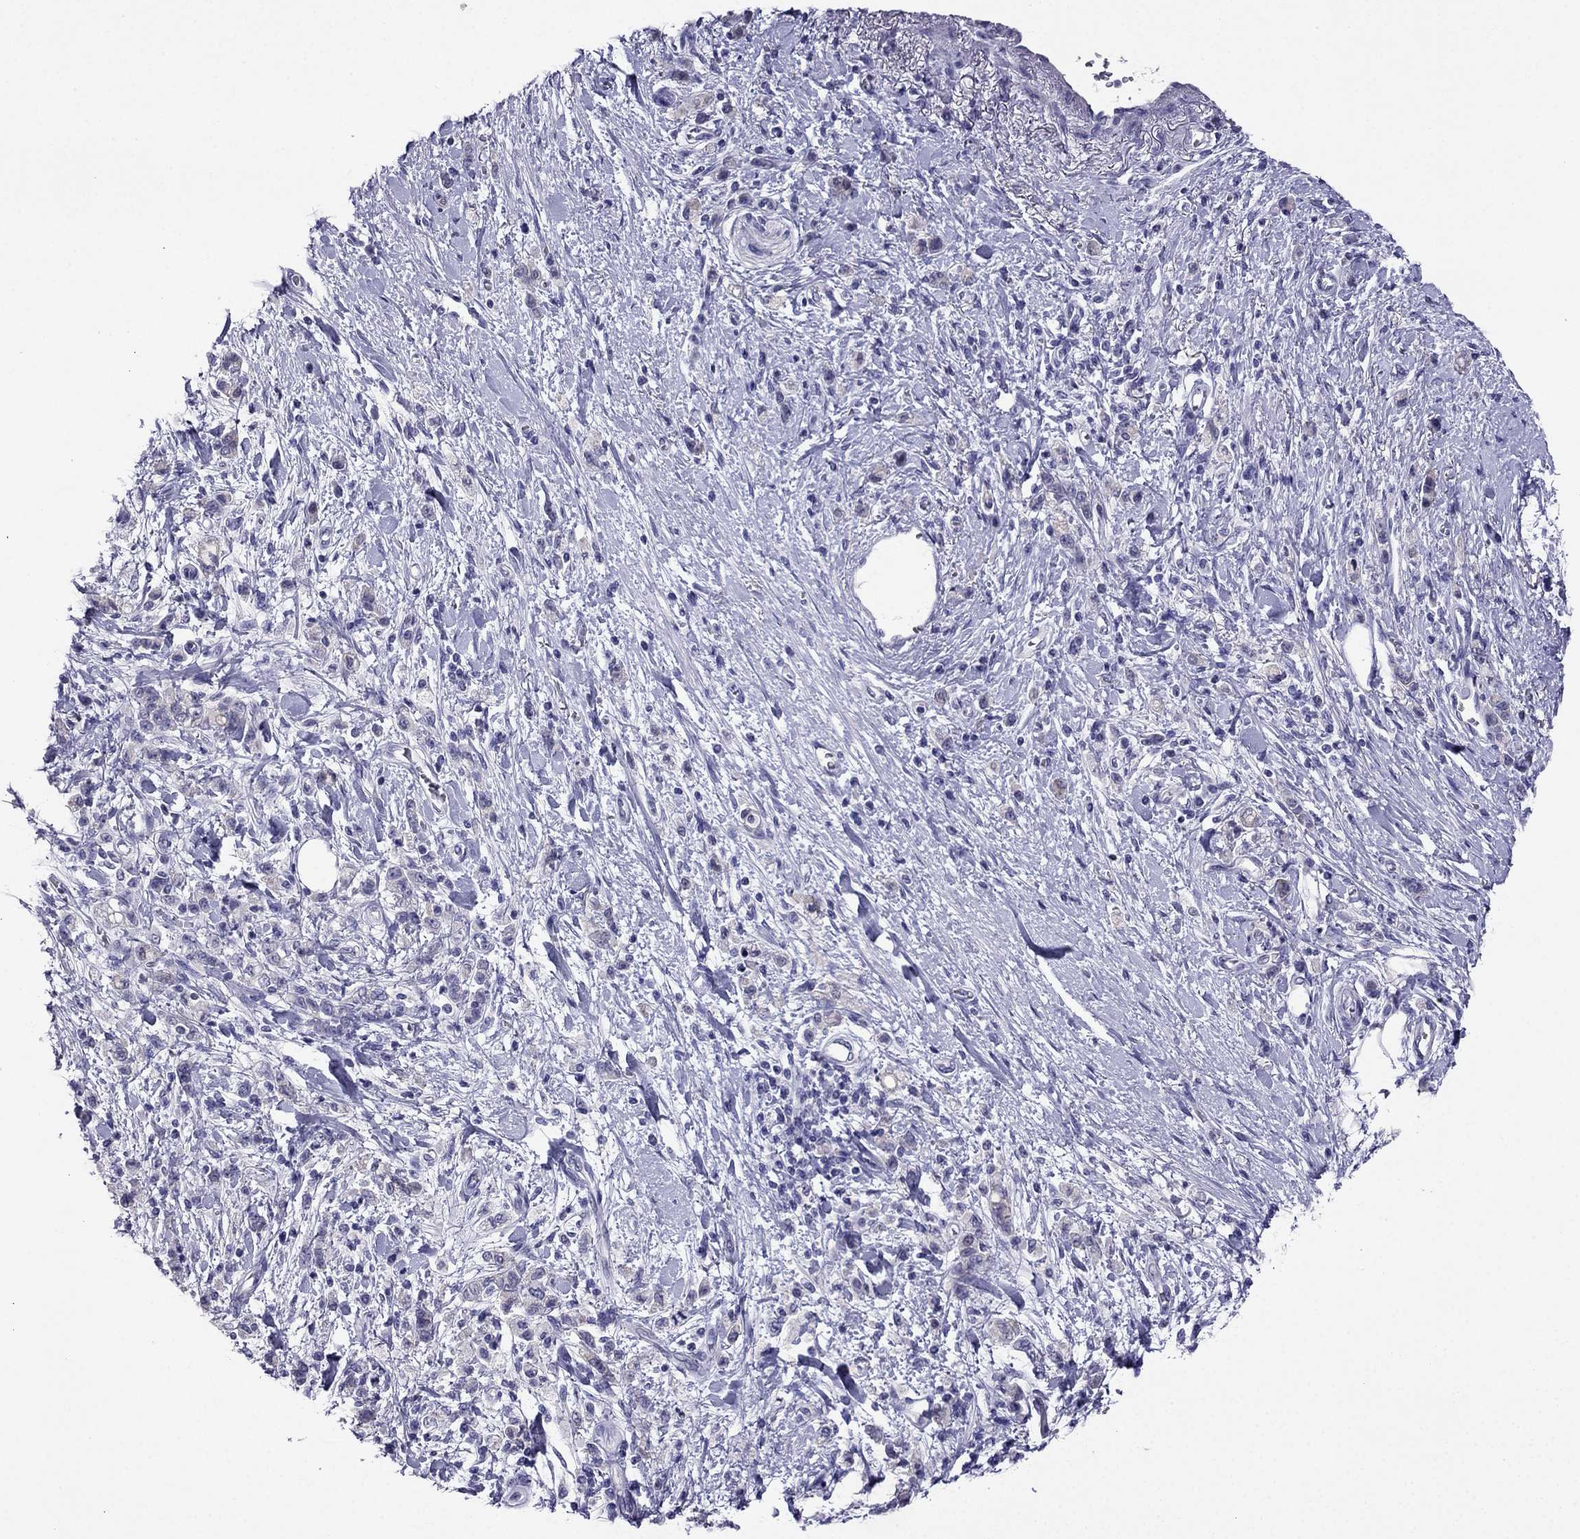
{"staining": {"intensity": "negative", "quantity": "none", "location": "none"}, "tissue": "stomach cancer", "cell_type": "Tumor cells", "image_type": "cancer", "snomed": [{"axis": "morphology", "description": "Adenocarcinoma, NOS"}, {"axis": "topography", "description": "Stomach"}], "caption": "An immunohistochemistry (IHC) image of stomach adenocarcinoma is shown. There is no staining in tumor cells of stomach adenocarcinoma.", "gene": "KCNJ10", "patient": {"sex": "male", "age": 77}}